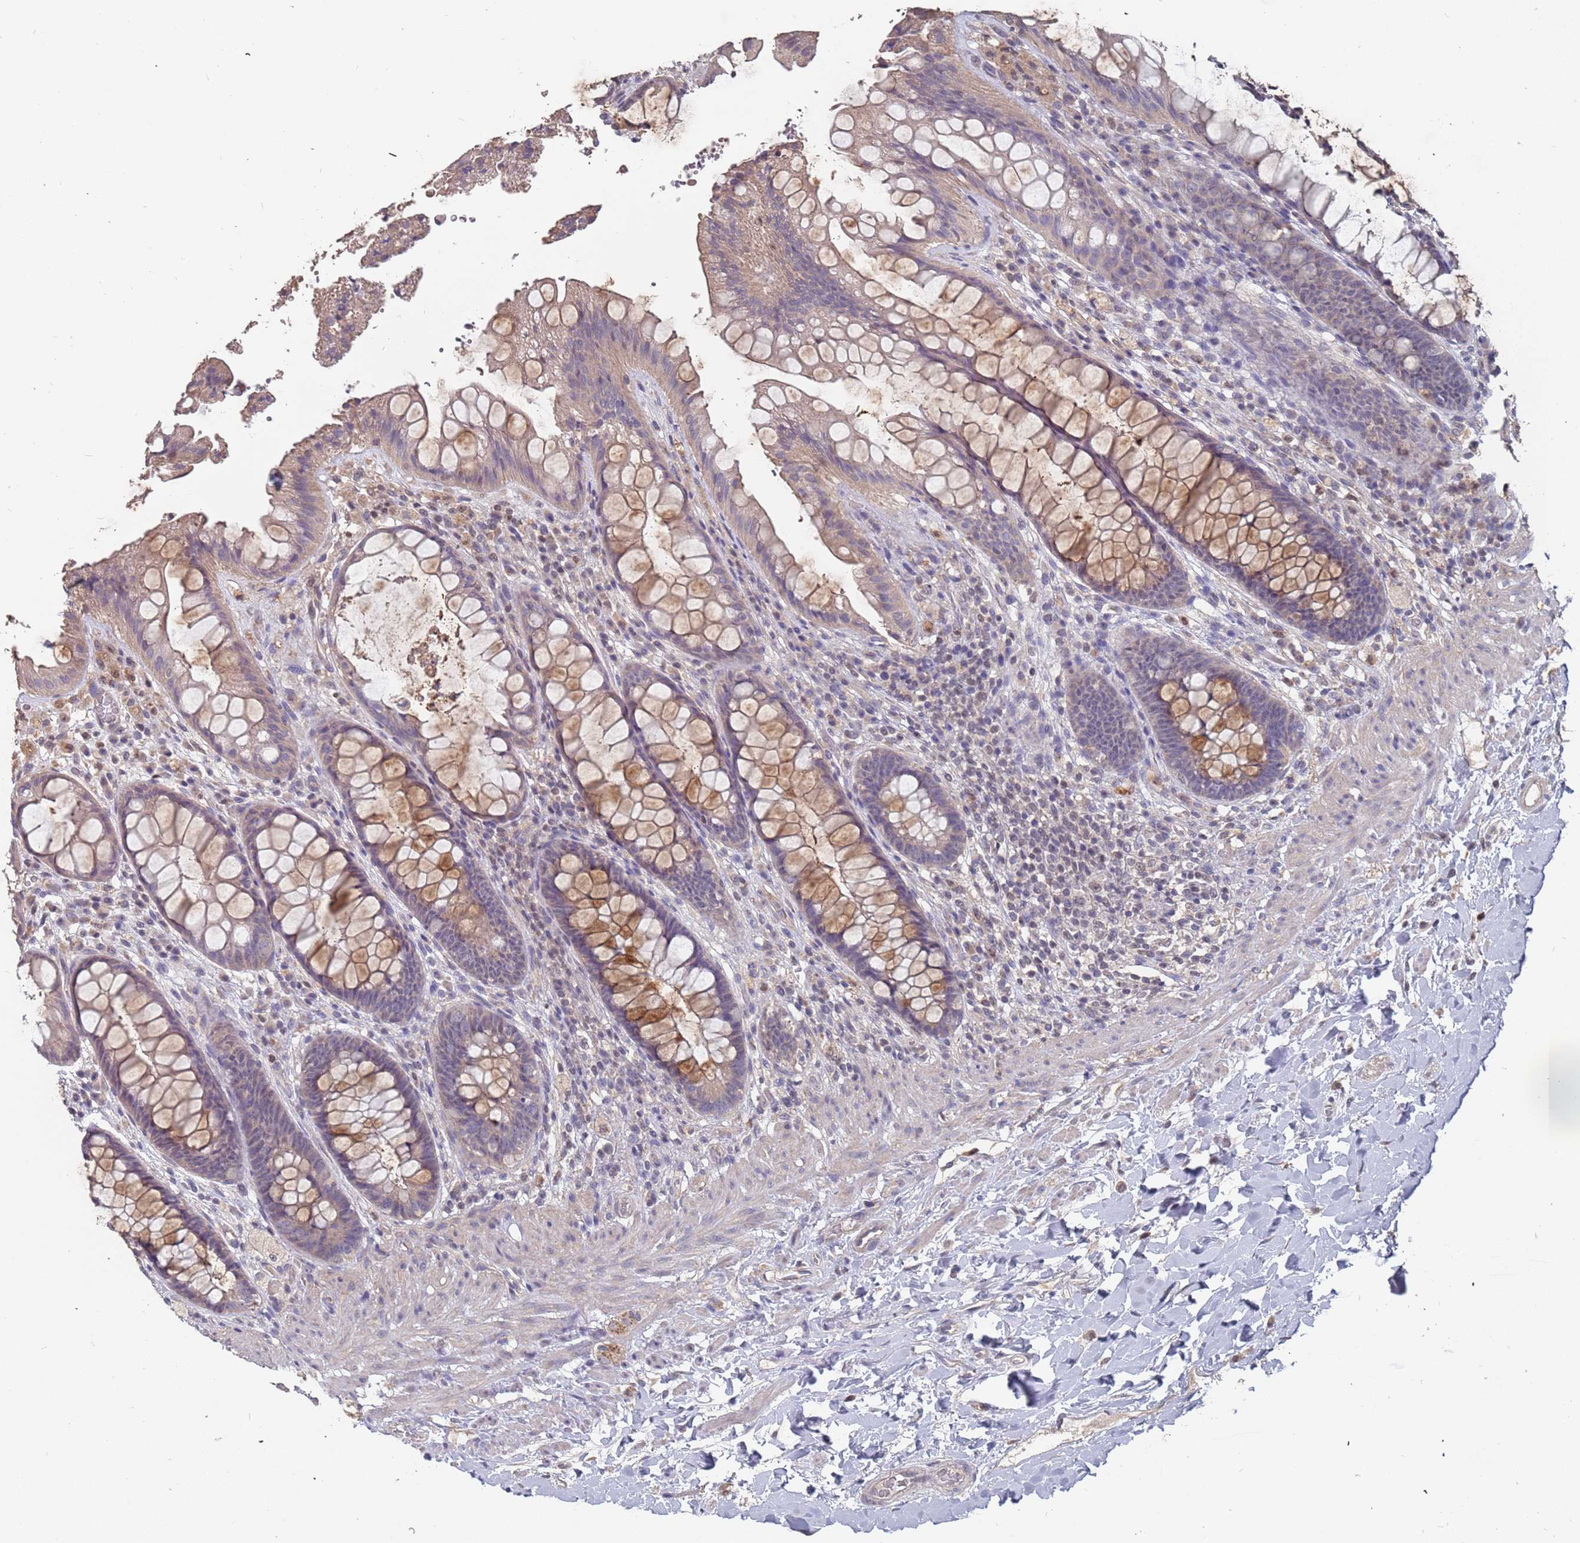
{"staining": {"intensity": "moderate", "quantity": "25%-75%", "location": "cytoplasmic/membranous"}, "tissue": "rectum", "cell_type": "Glandular cells", "image_type": "normal", "snomed": [{"axis": "morphology", "description": "Normal tissue, NOS"}, {"axis": "topography", "description": "Rectum"}], "caption": "Immunohistochemical staining of normal rectum reveals moderate cytoplasmic/membranous protein positivity in approximately 25%-75% of glandular cells.", "gene": "TCEANC2", "patient": {"sex": "female", "age": 46}}